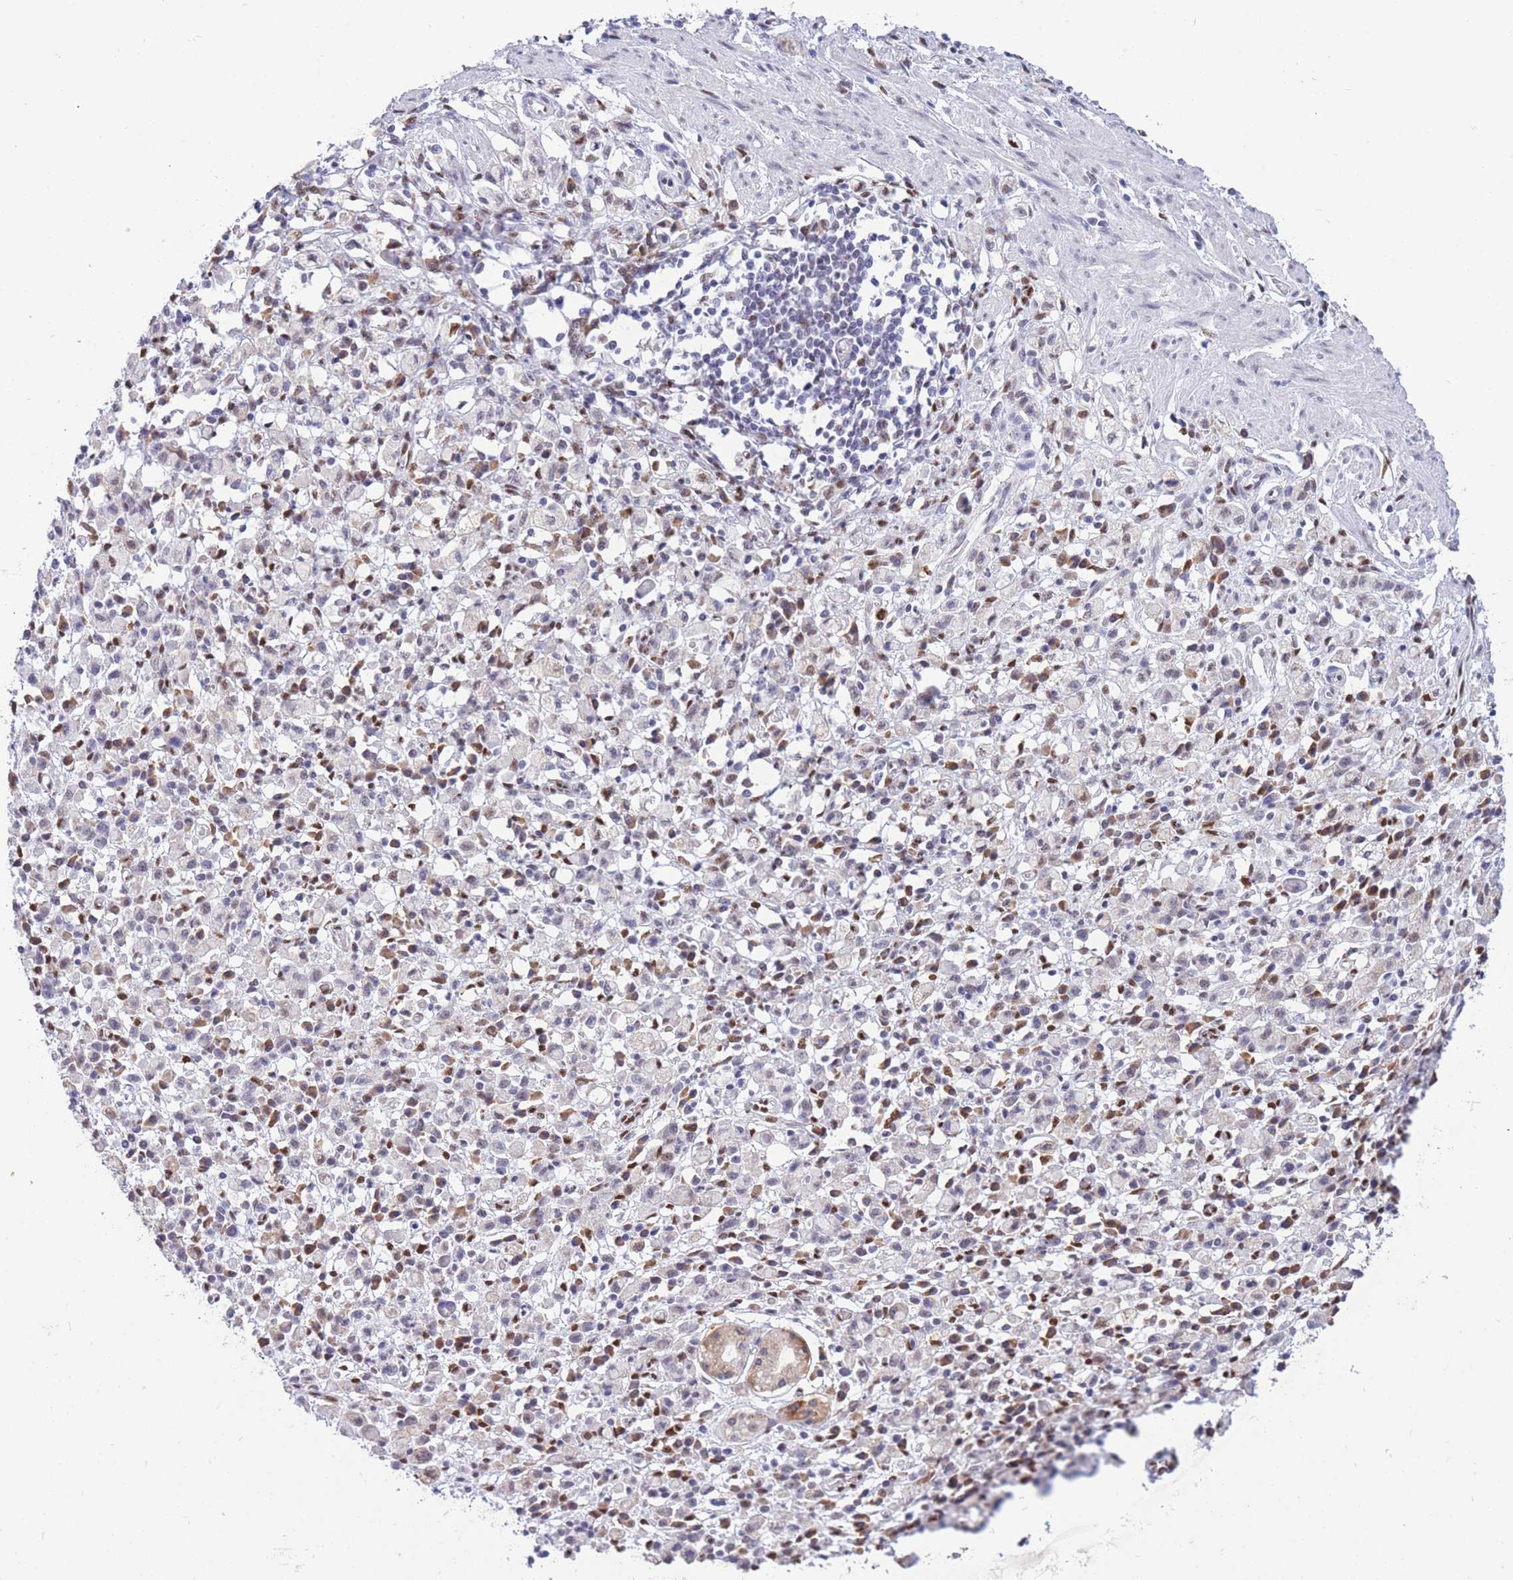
{"staining": {"intensity": "weak", "quantity": ">75%", "location": "cytoplasmic/membranous,nuclear"}, "tissue": "stomach cancer", "cell_type": "Tumor cells", "image_type": "cancer", "snomed": [{"axis": "morphology", "description": "Adenocarcinoma, NOS"}, {"axis": "topography", "description": "Stomach"}], "caption": "Protein expression by immunohistochemistry (IHC) reveals weak cytoplasmic/membranous and nuclear staining in approximately >75% of tumor cells in stomach adenocarcinoma.", "gene": "FAM153A", "patient": {"sex": "male", "age": 77}}